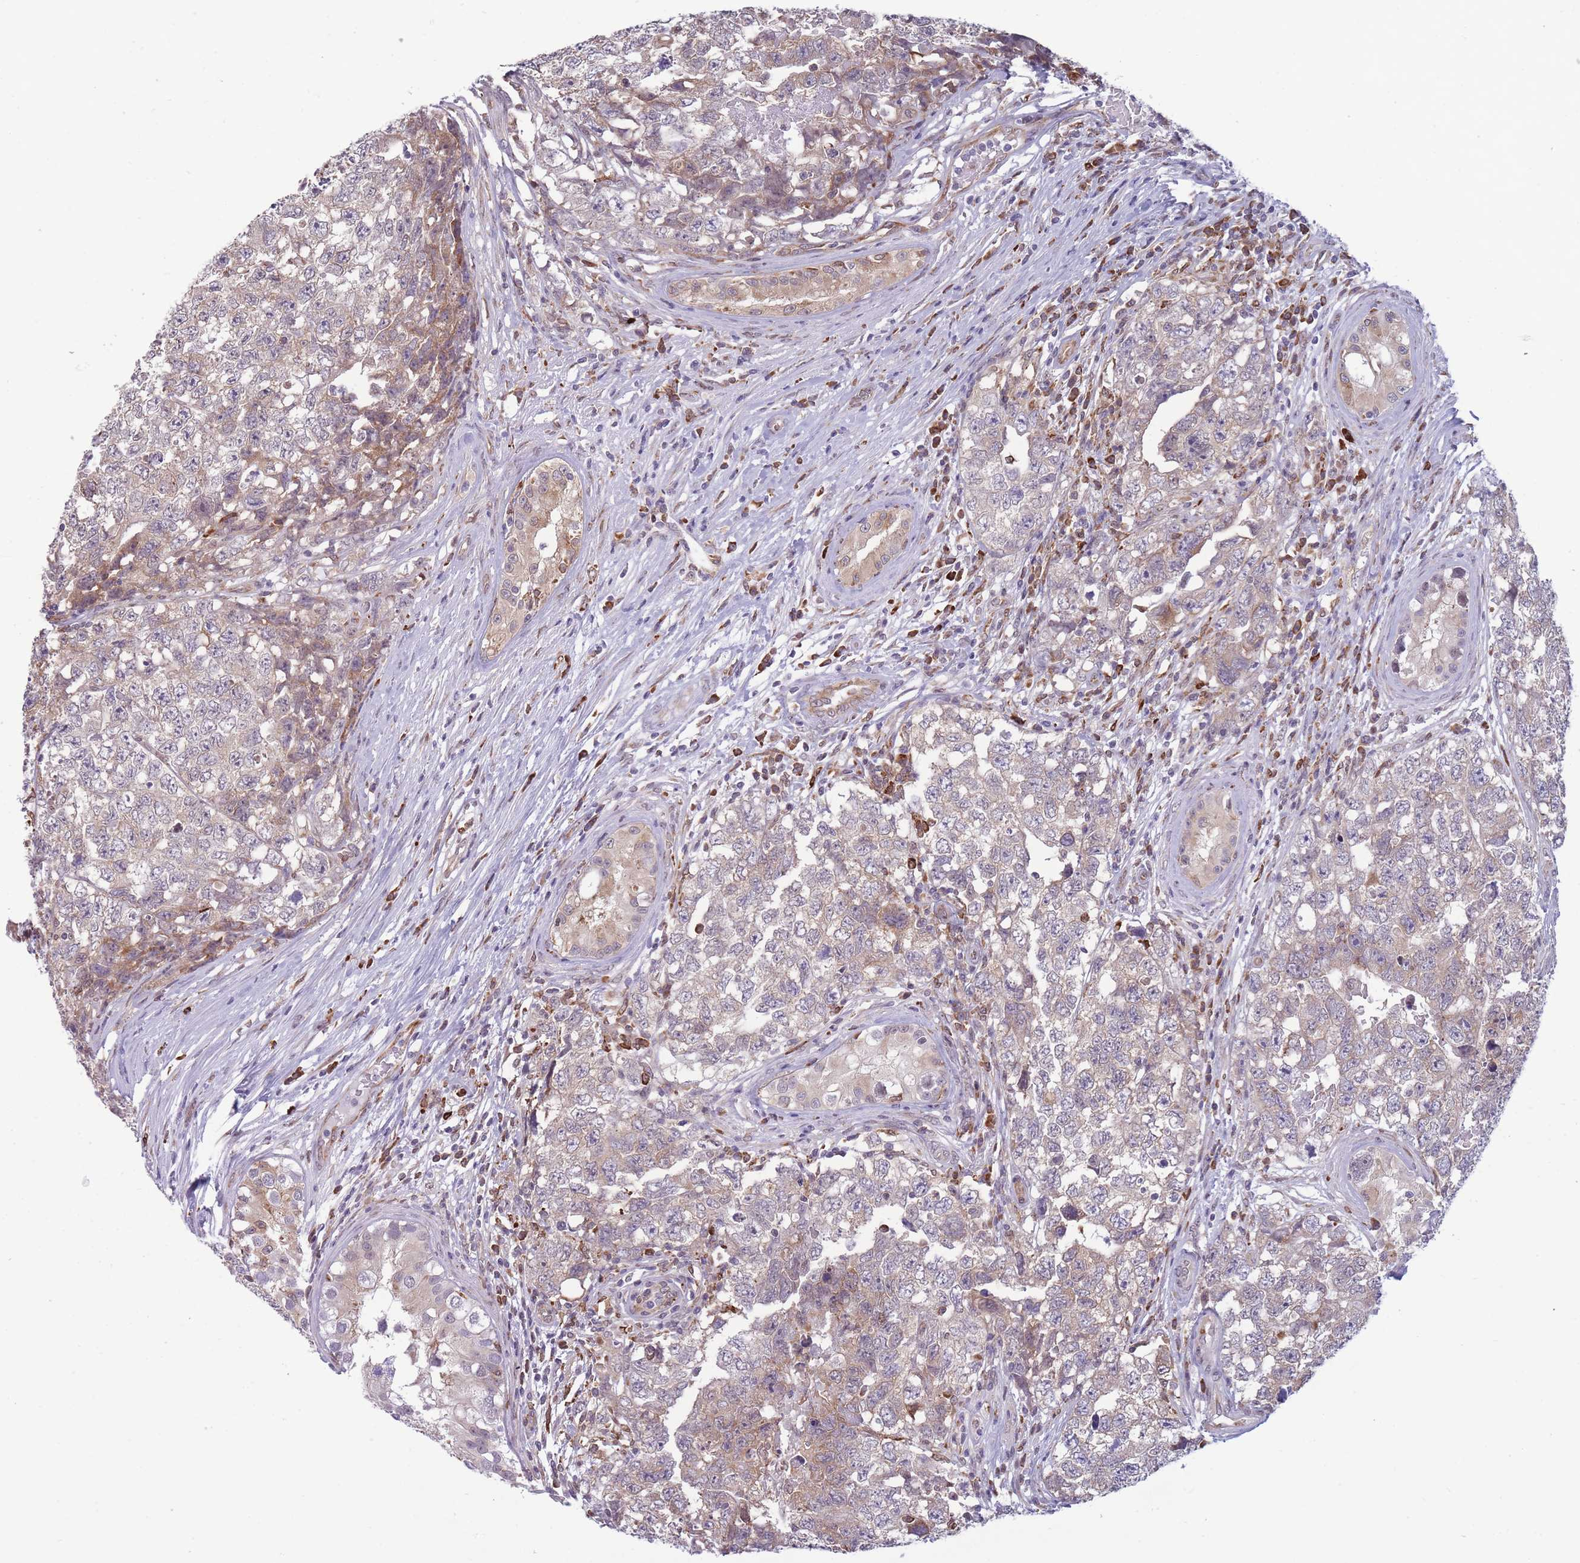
{"staining": {"intensity": "weak", "quantity": ">75%", "location": "cytoplasmic/membranous"}, "tissue": "testis cancer", "cell_type": "Tumor cells", "image_type": "cancer", "snomed": [{"axis": "morphology", "description": "Carcinoma, Embryonal, NOS"}, {"axis": "topography", "description": "Testis"}], "caption": "Protein analysis of testis cancer tissue displays weak cytoplasmic/membranous positivity in approximately >75% of tumor cells.", "gene": "TMEM121", "patient": {"sex": "male", "age": 22}}